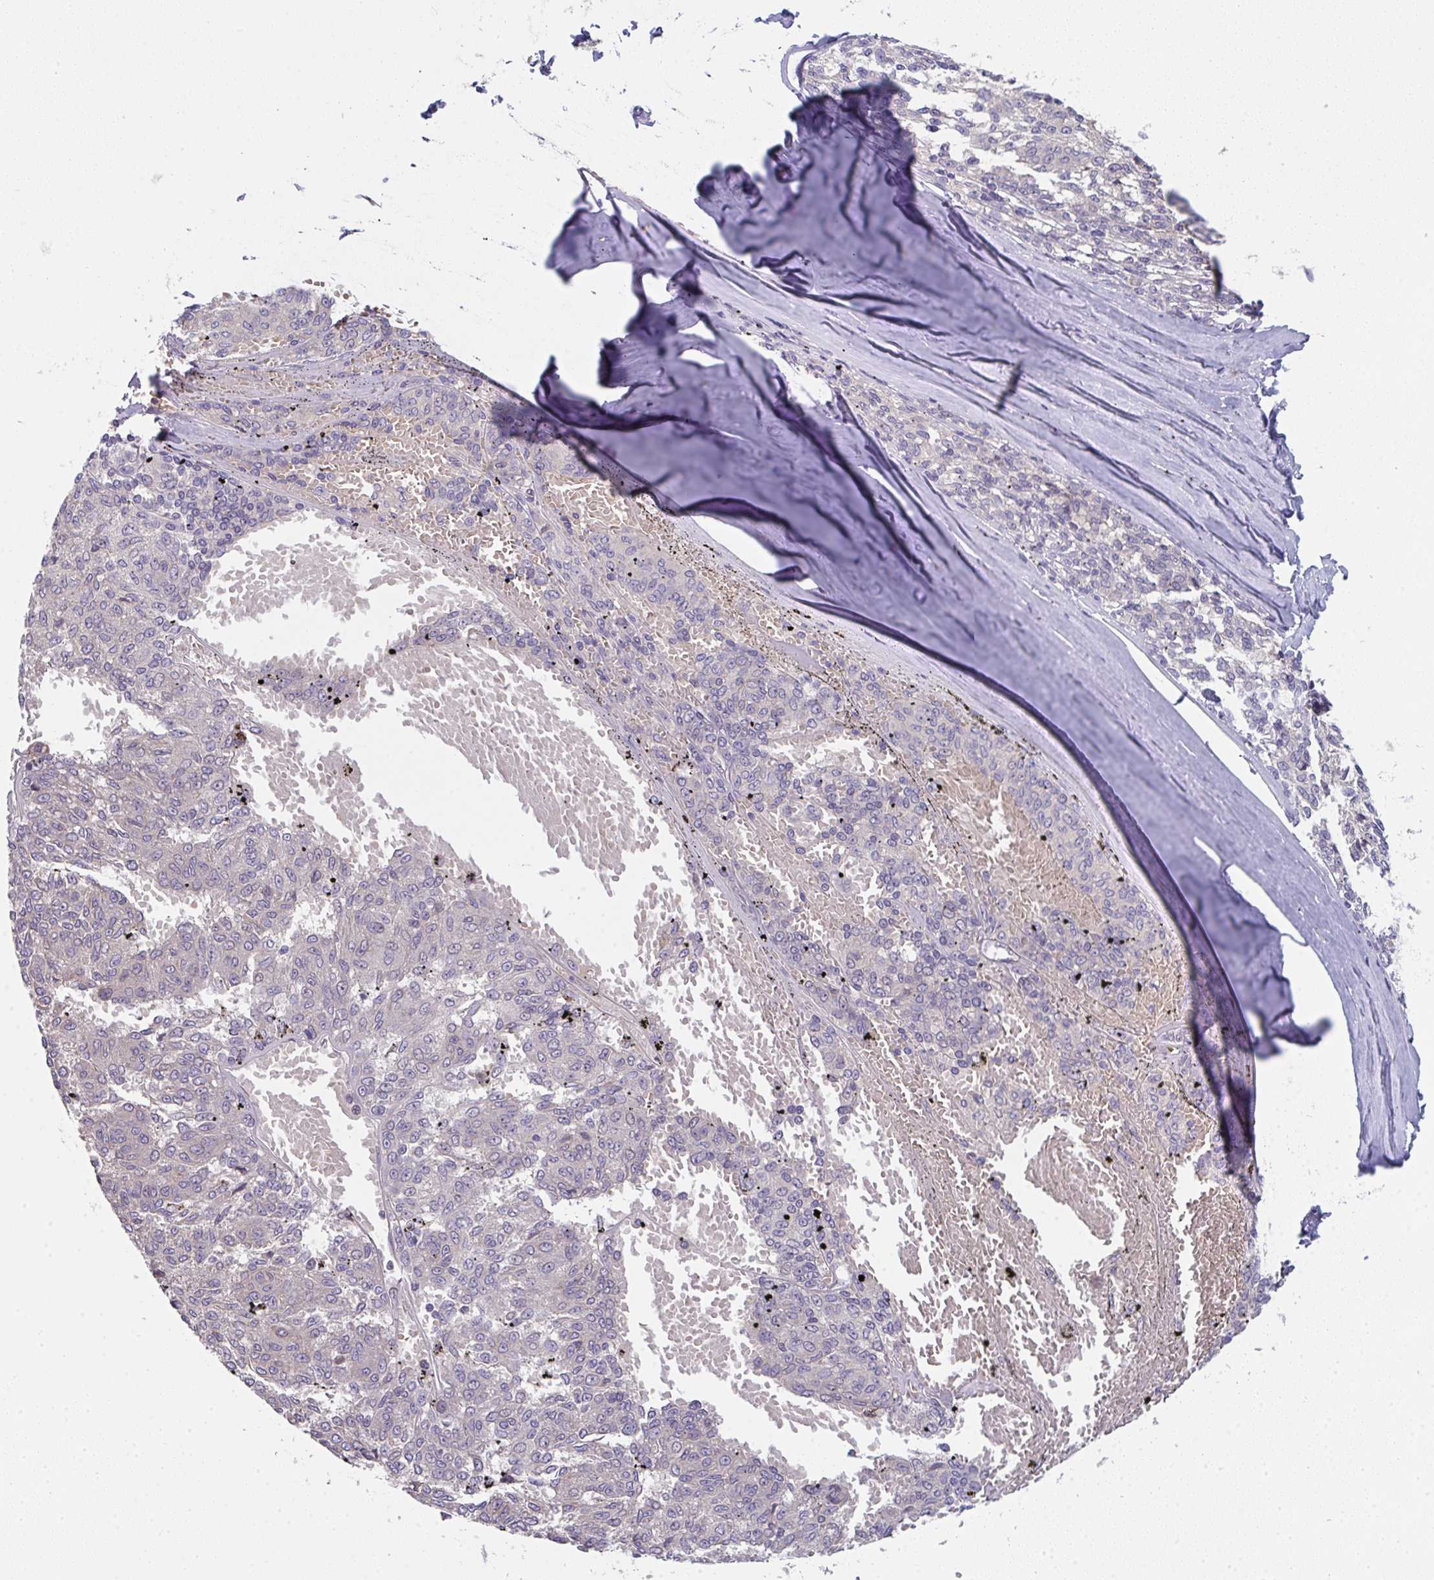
{"staining": {"intensity": "negative", "quantity": "none", "location": "none"}, "tissue": "melanoma", "cell_type": "Tumor cells", "image_type": "cancer", "snomed": [{"axis": "morphology", "description": "Malignant melanoma, NOS"}, {"axis": "topography", "description": "Skin"}], "caption": "This image is of melanoma stained with immunohistochemistry to label a protein in brown with the nuclei are counter-stained blue. There is no staining in tumor cells.", "gene": "RIOK1", "patient": {"sex": "female", "age": 72}}